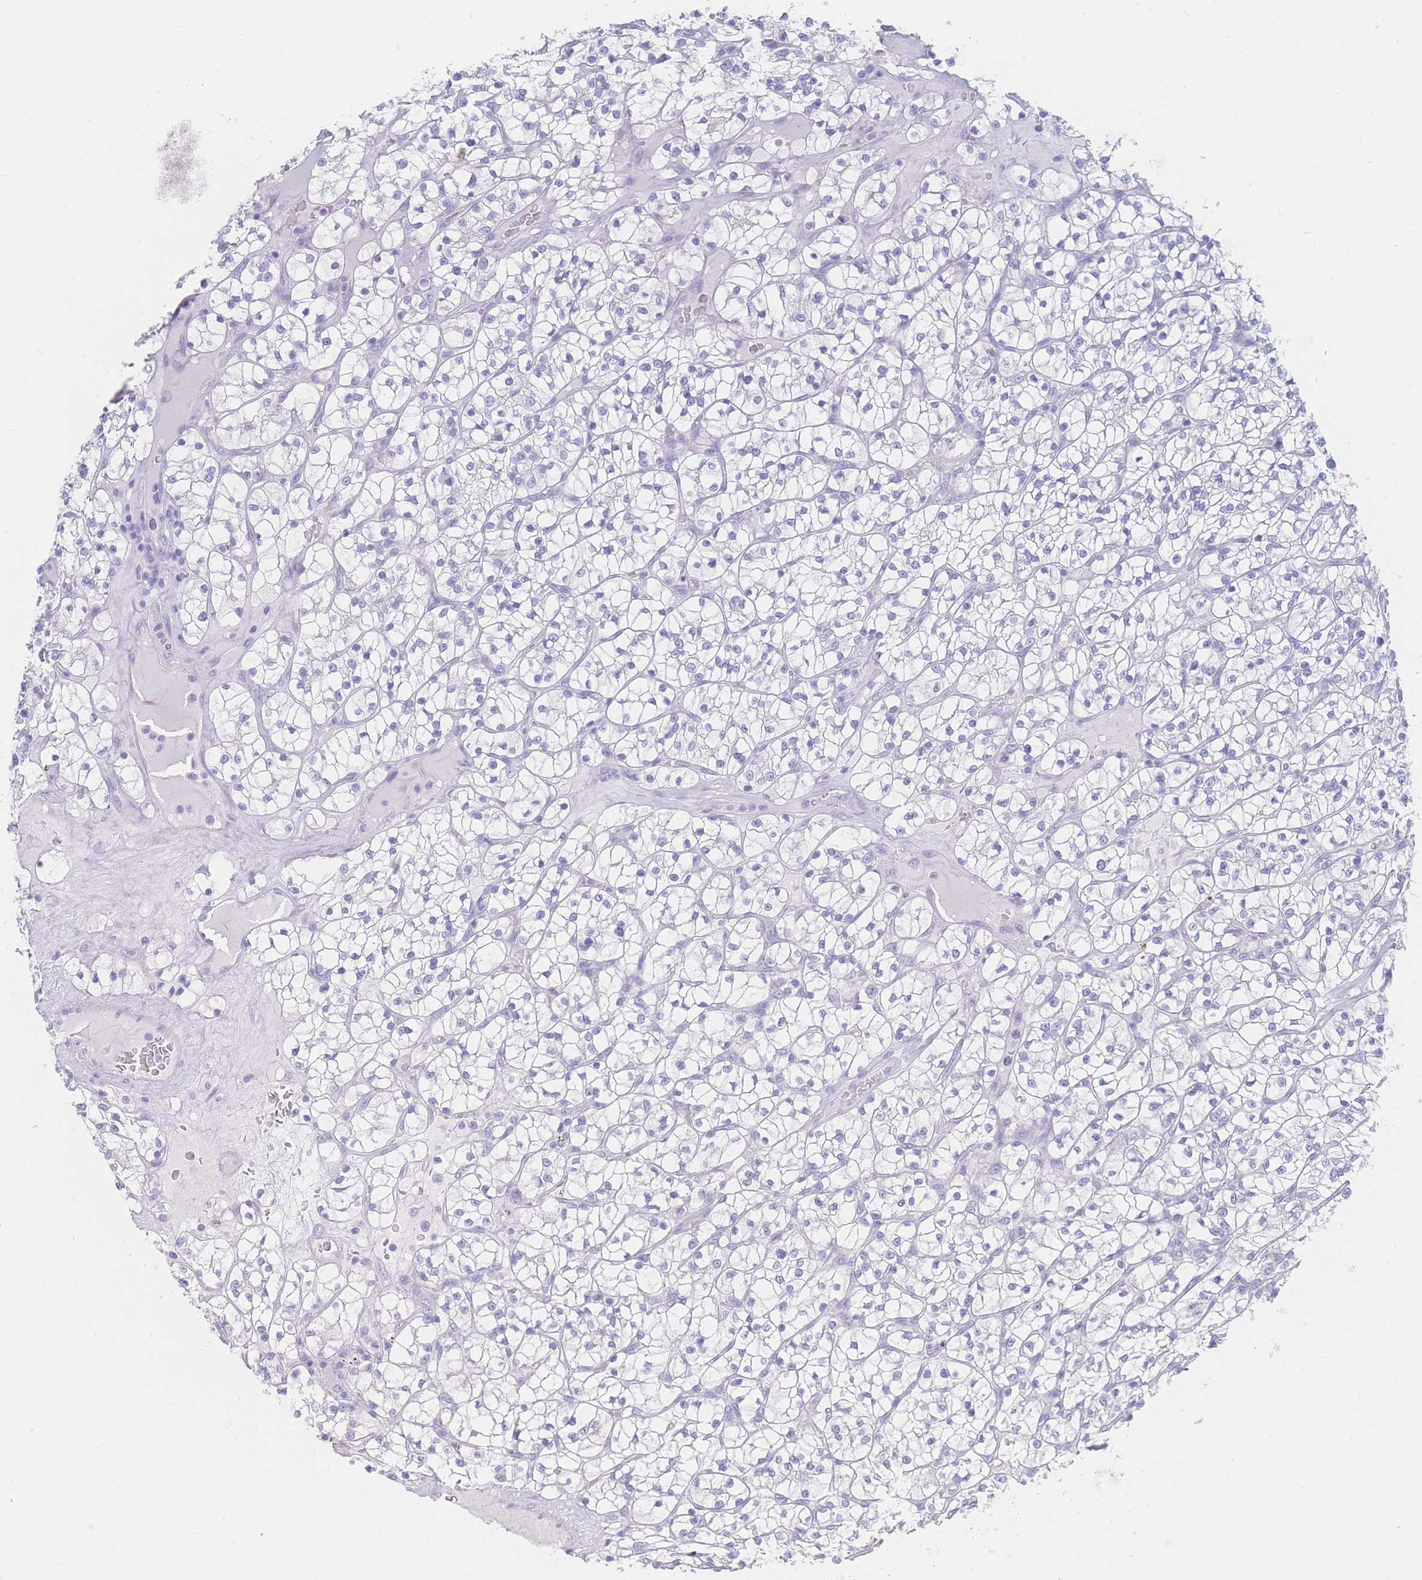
{"staining": {"intensity": "negative", "quantity": "none", "location": "none"}, "tissue": "renal cancer", "cell_type": "Tumor cells", "image_type": "cancer", "snomed": [{"axis": "morphology", "description": "Adenocarcinoma, NOS"}, {"axis": "topography", "description": "Kidney"}], "caption": "Immunohistochemistry (IHC) photomicrograph of neoplastic tissue: renal adenocarcinoma stained with DAB (3,3'-diaminobenzidine) shows no significant protein expression in tumor cells. The staining was performed using DAB to visualize the protein expression in brown, while the nuclei were stained in blue with hematoxylin (Magnification: 20x).", "gene": "LZTFL1", "patient": {"sex": "female", "age": 64}}